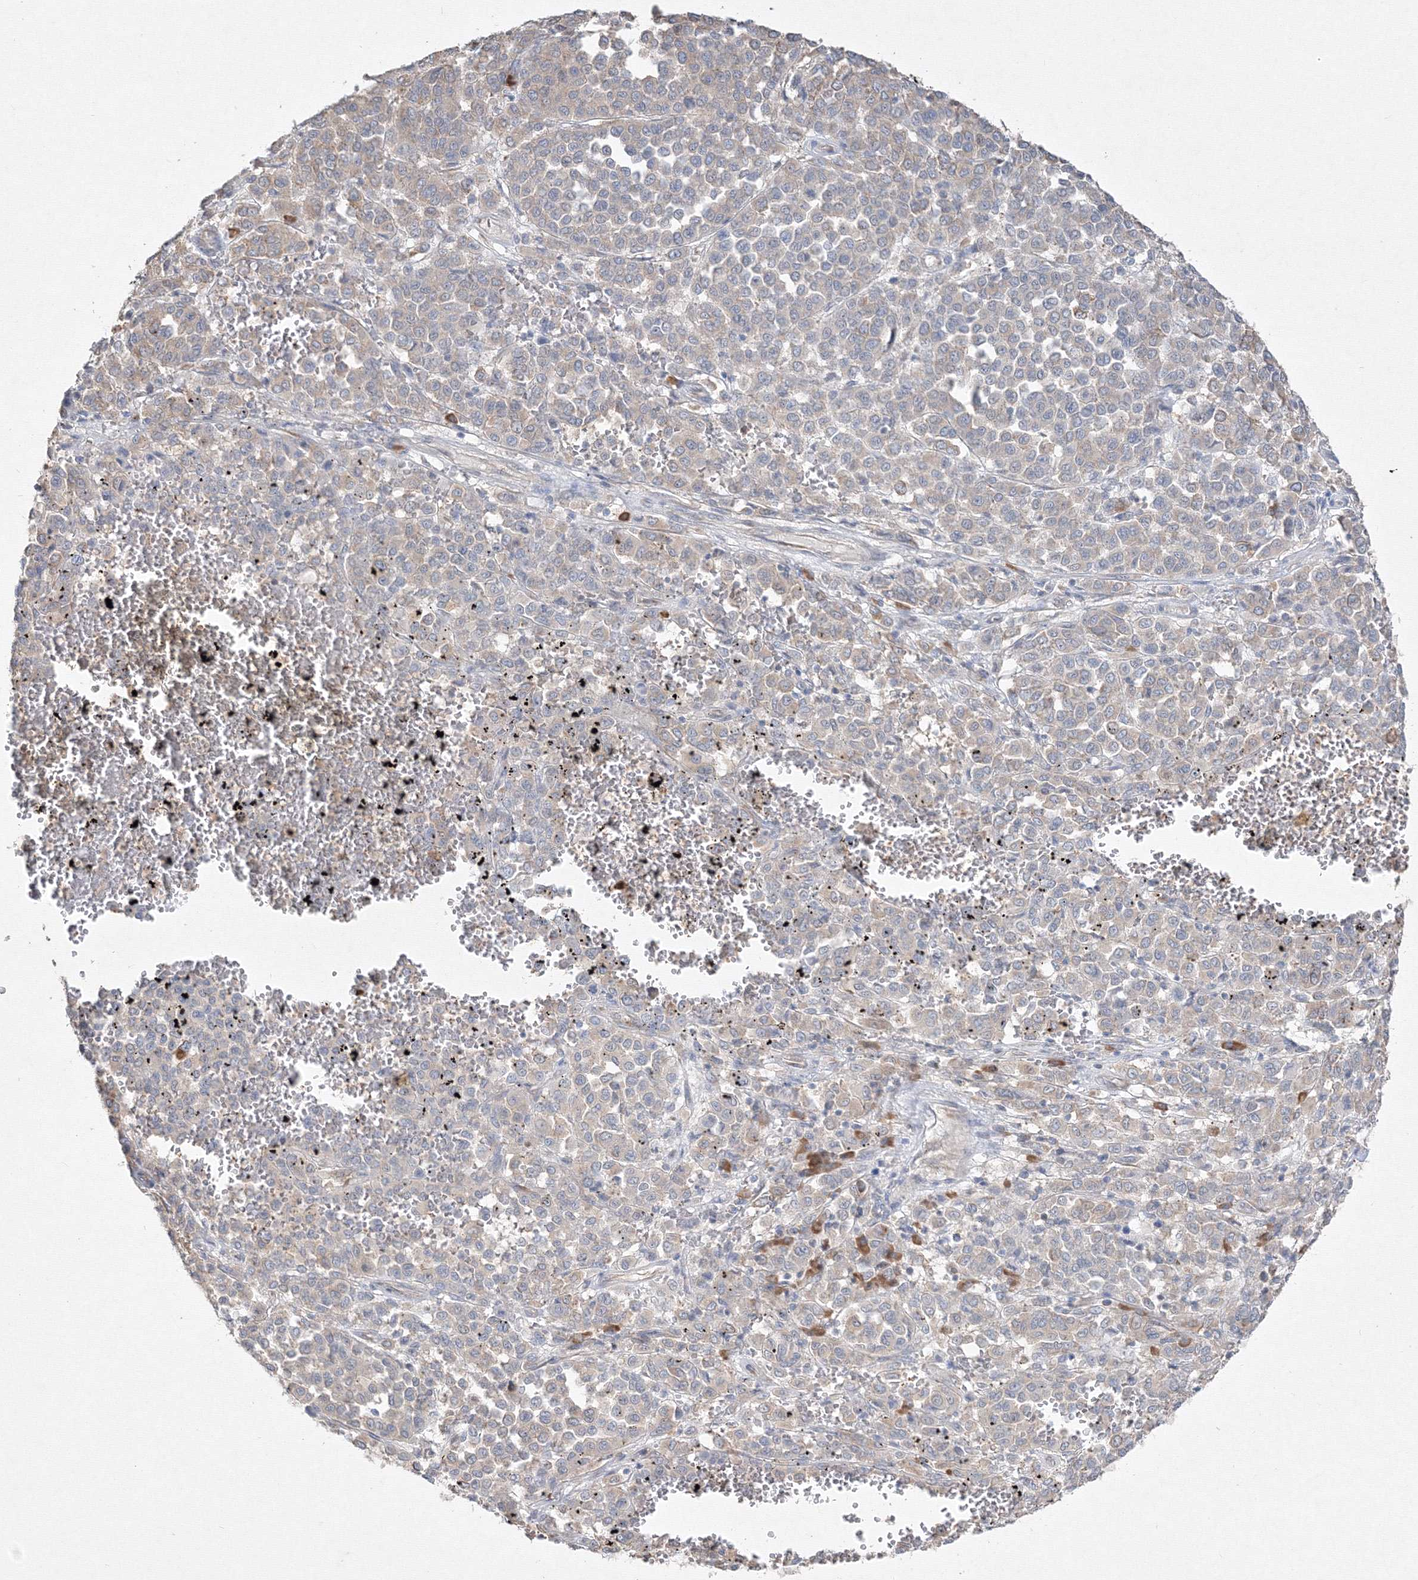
{"staining": {"intensity": "weak", "quantity": "<25%", "location": "cytoplasmic/membranous"}, "tissue": "melanoma", "cell_type": "Tumor cells", "image_type": "cancer", "snomed": [{"axis": "morphology", "description": "Malignant melanoma, Metastatic site"}, {"axis": "topography", "description": "Pancreas"}], "caption": "Immunohistochemical staining of human melanoma demonstrates no significant expression in tumor cells. Nuclei are stained in blue.", "gene": "FBXL8", "patient": {"sex": "female", "age": 30}}